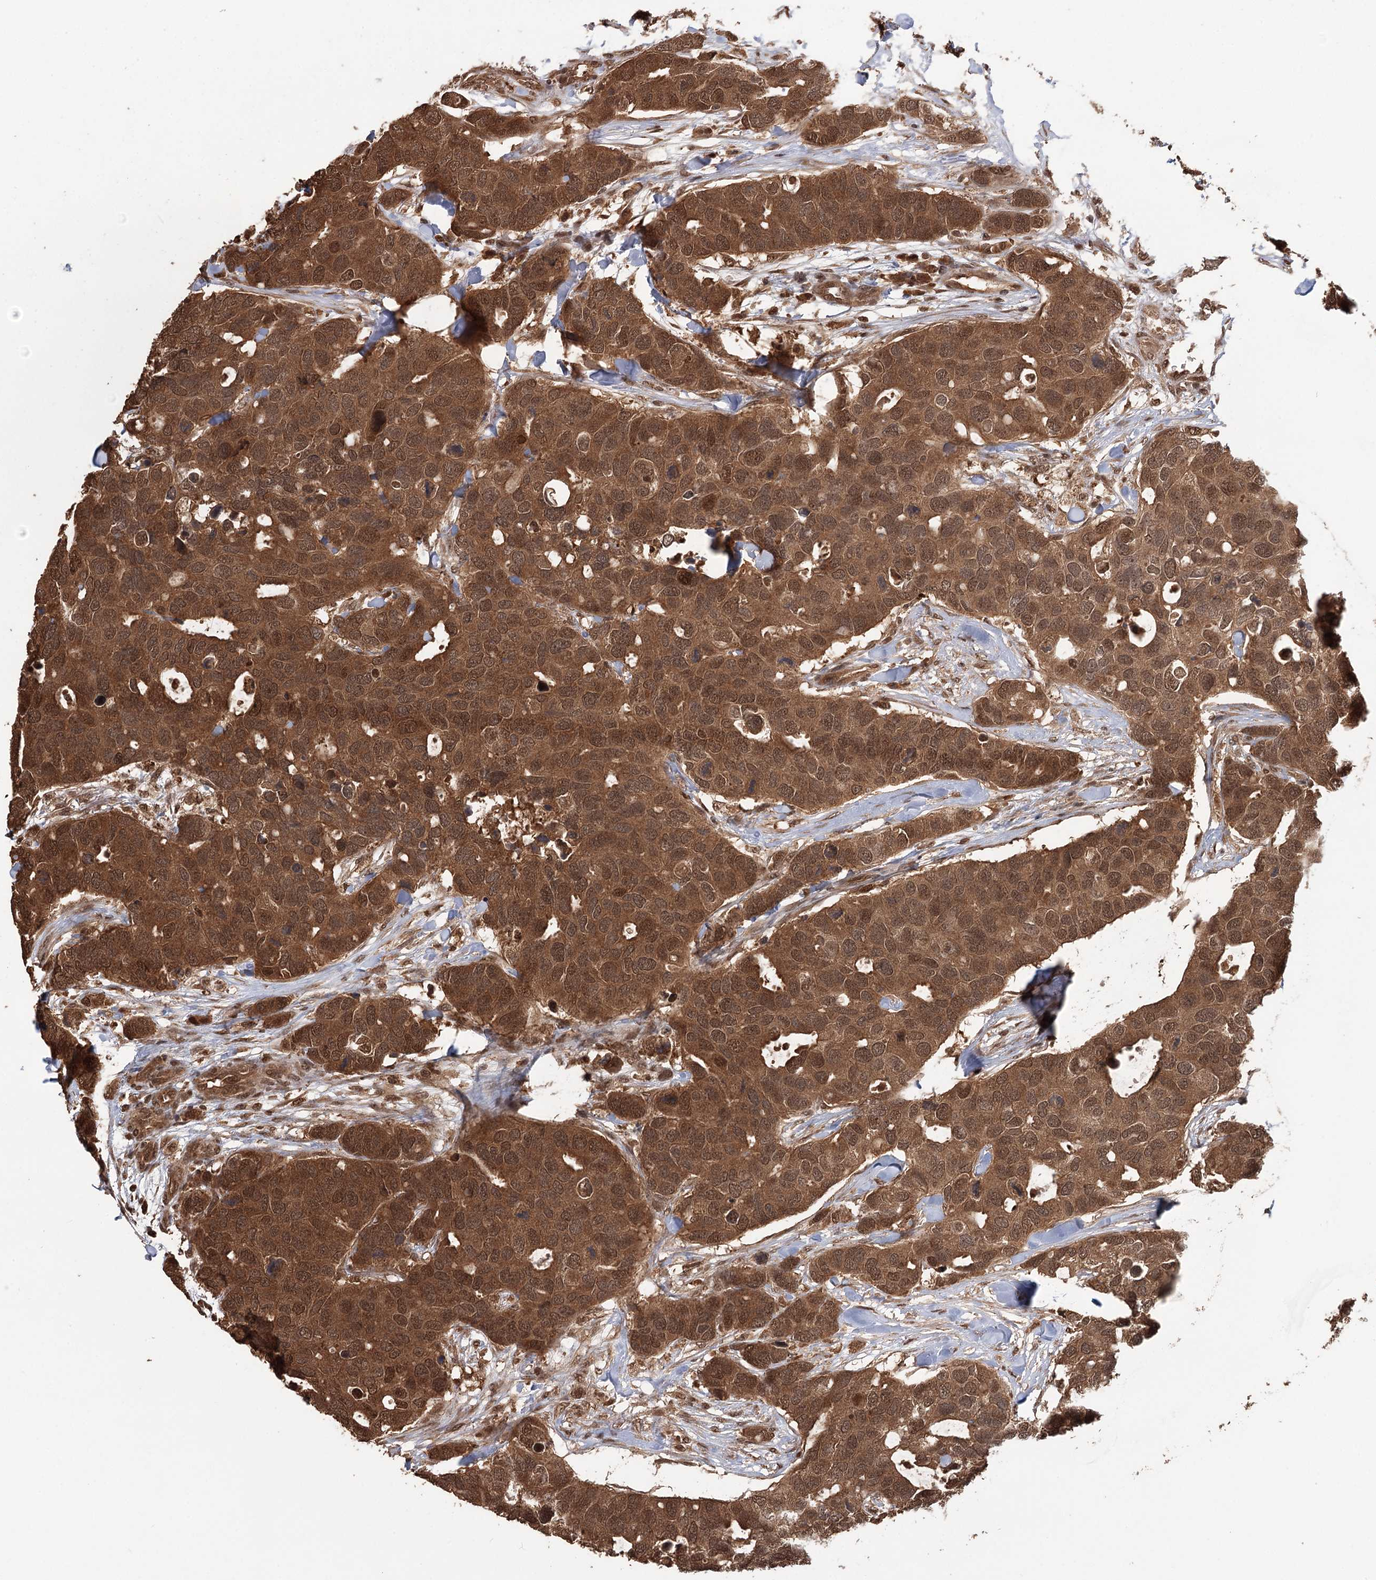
{"staining": {"intensity": "strong", "quantity": ">75%", "location": "cytoplasmic/membranous,nuclear"}, "tissue": "breast cancer", "cell_type": "Tumor cells", "image_type": "cancer", "snomed": [{"axis": "morphology", "description": "Duct carcinoma"}, {"axis": "topography", "description": "Breast"}], "caption": "This image shows immunohistochemistry (IHC) staining of breast invasive ductal carcinoma, with high strong cytoplasmic/membranous and nuclear expression in approximately >75% of tumor cells.", "gene": "N6AMT1", "patient": {"sex": "female", "age": 83}}